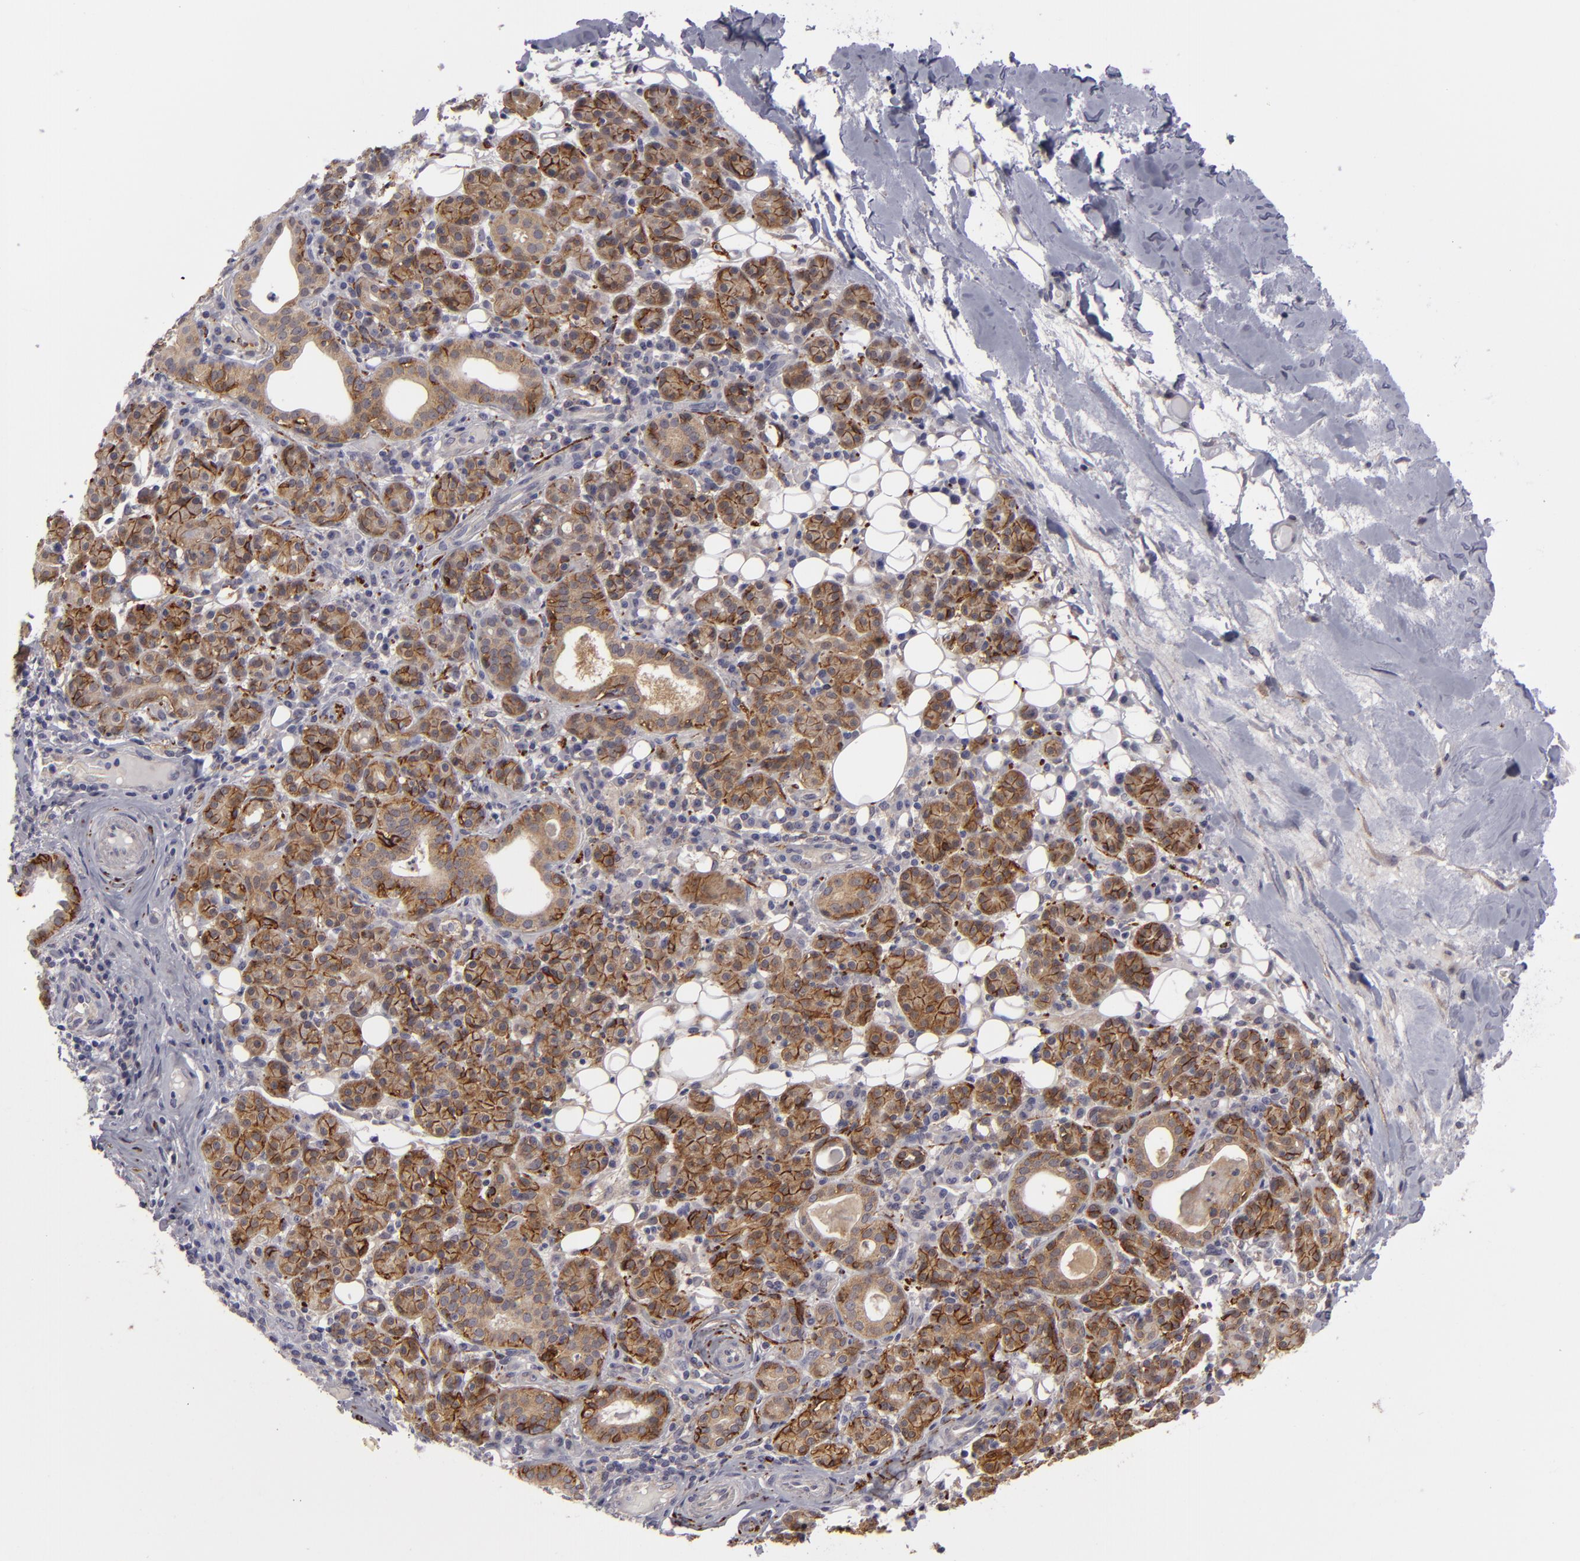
{"staining": {"intensity": "weak", "quantity": "<25%", "location": "cytoplasmic/membranous"}, "tissue": "skin cancer", "cell_type": "Tumor cells", "image_type": "cancer", "snomed": [{"axis": "morphology", "description": "Squamous cell carcinoma, NOS"}, {"axis": "topography", "description": "Skin"}], "caption": "Squamous cell carcinoma (skin) stained for a protein using IHC demonstrates no expression tumor cells.", "gene": "ALCAM", "patient": {"sex": "male", "age": 84}}